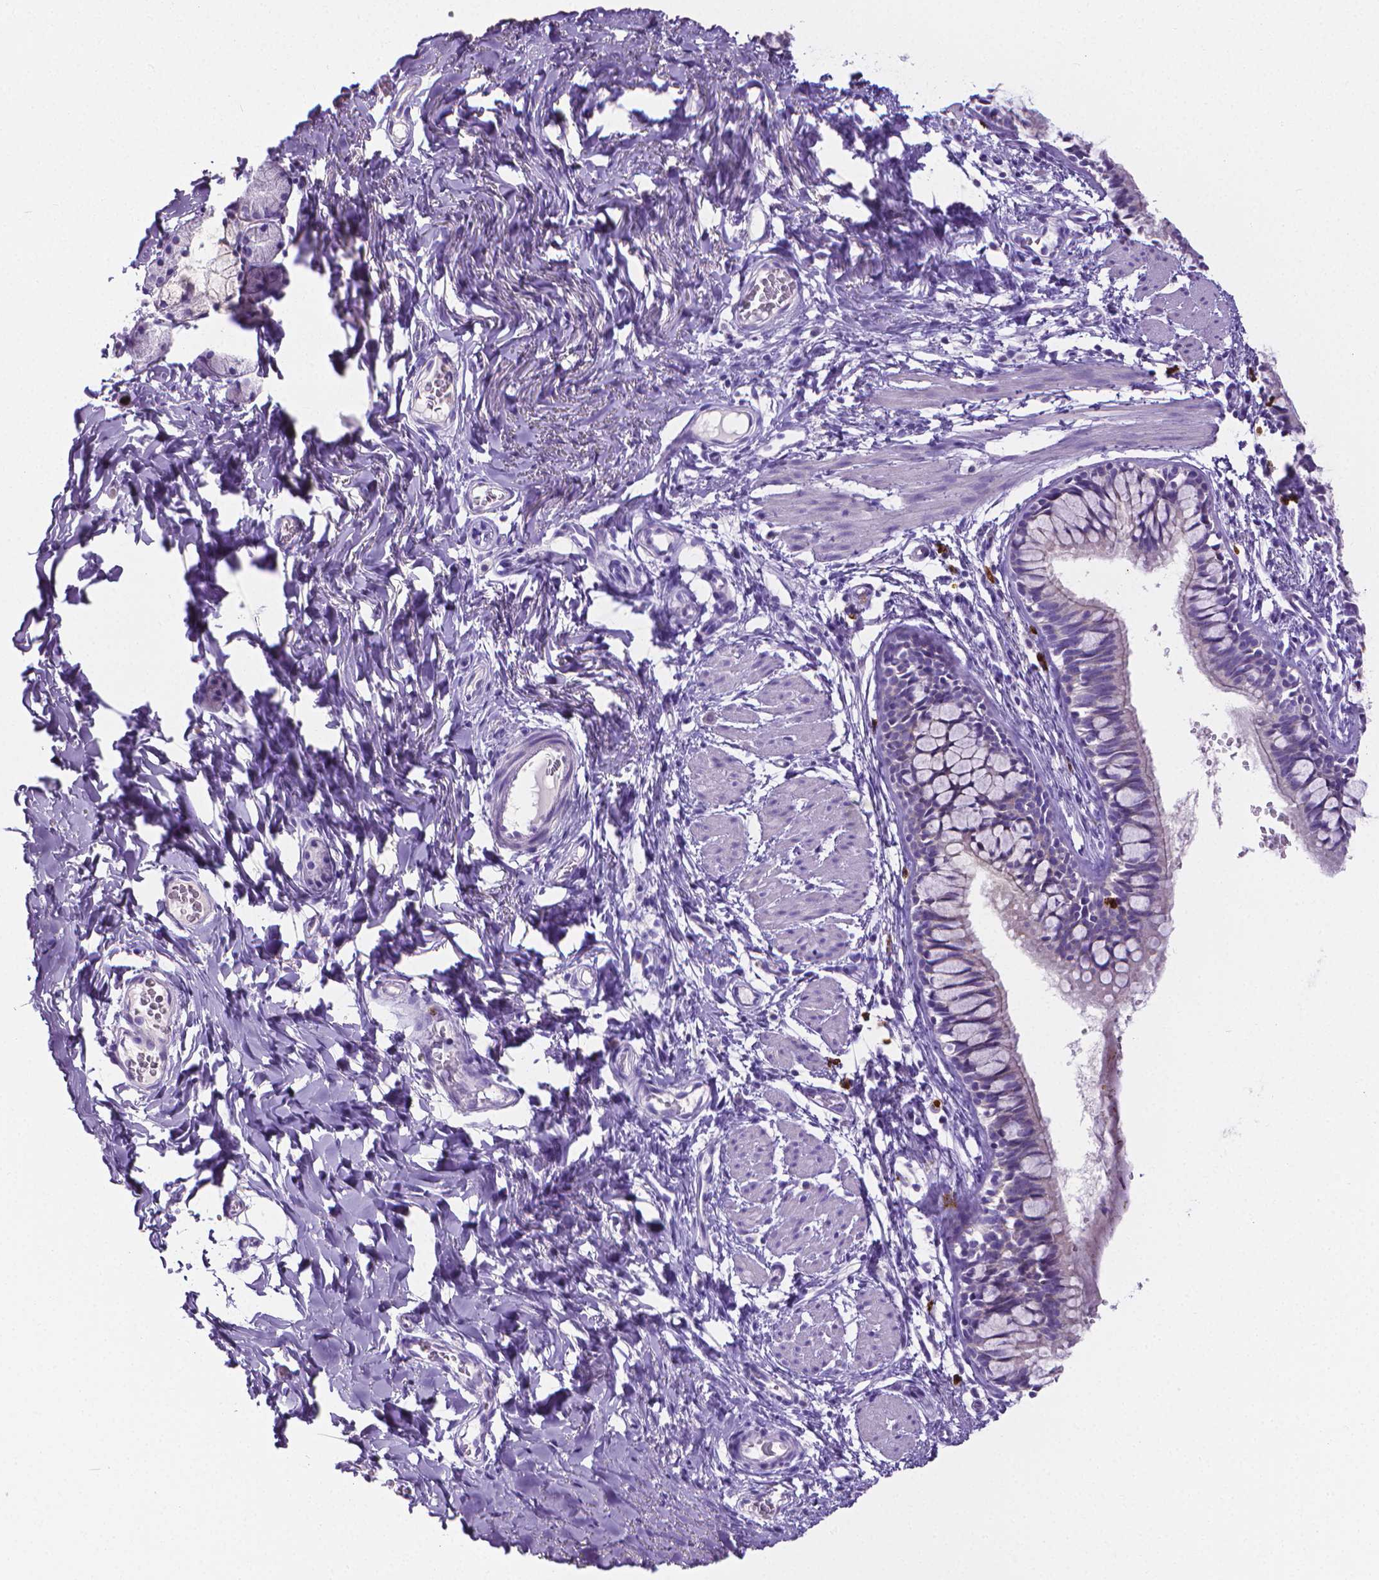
{"staining": {"intensity": "negative", "quantity": "none", "location": "none"}, "tissue": "bronchus", "cell_type": "Respiratory epithelial cells", "image_type": "normal", "snomed": [{"axis": "morphology", "description": "Normal tissue, NOS"}, {"axis": "topography", "description": "Bronchus"}], "caption": "A photomicrograph of bronchus stained for a protein shows no brown staining in respiratory epithelial cells. (DAB (3,3'-diaminobenzidine) IHC, high magnification).", "gene": "MMP9", "patient": {"sex": "male", "age": 1}}